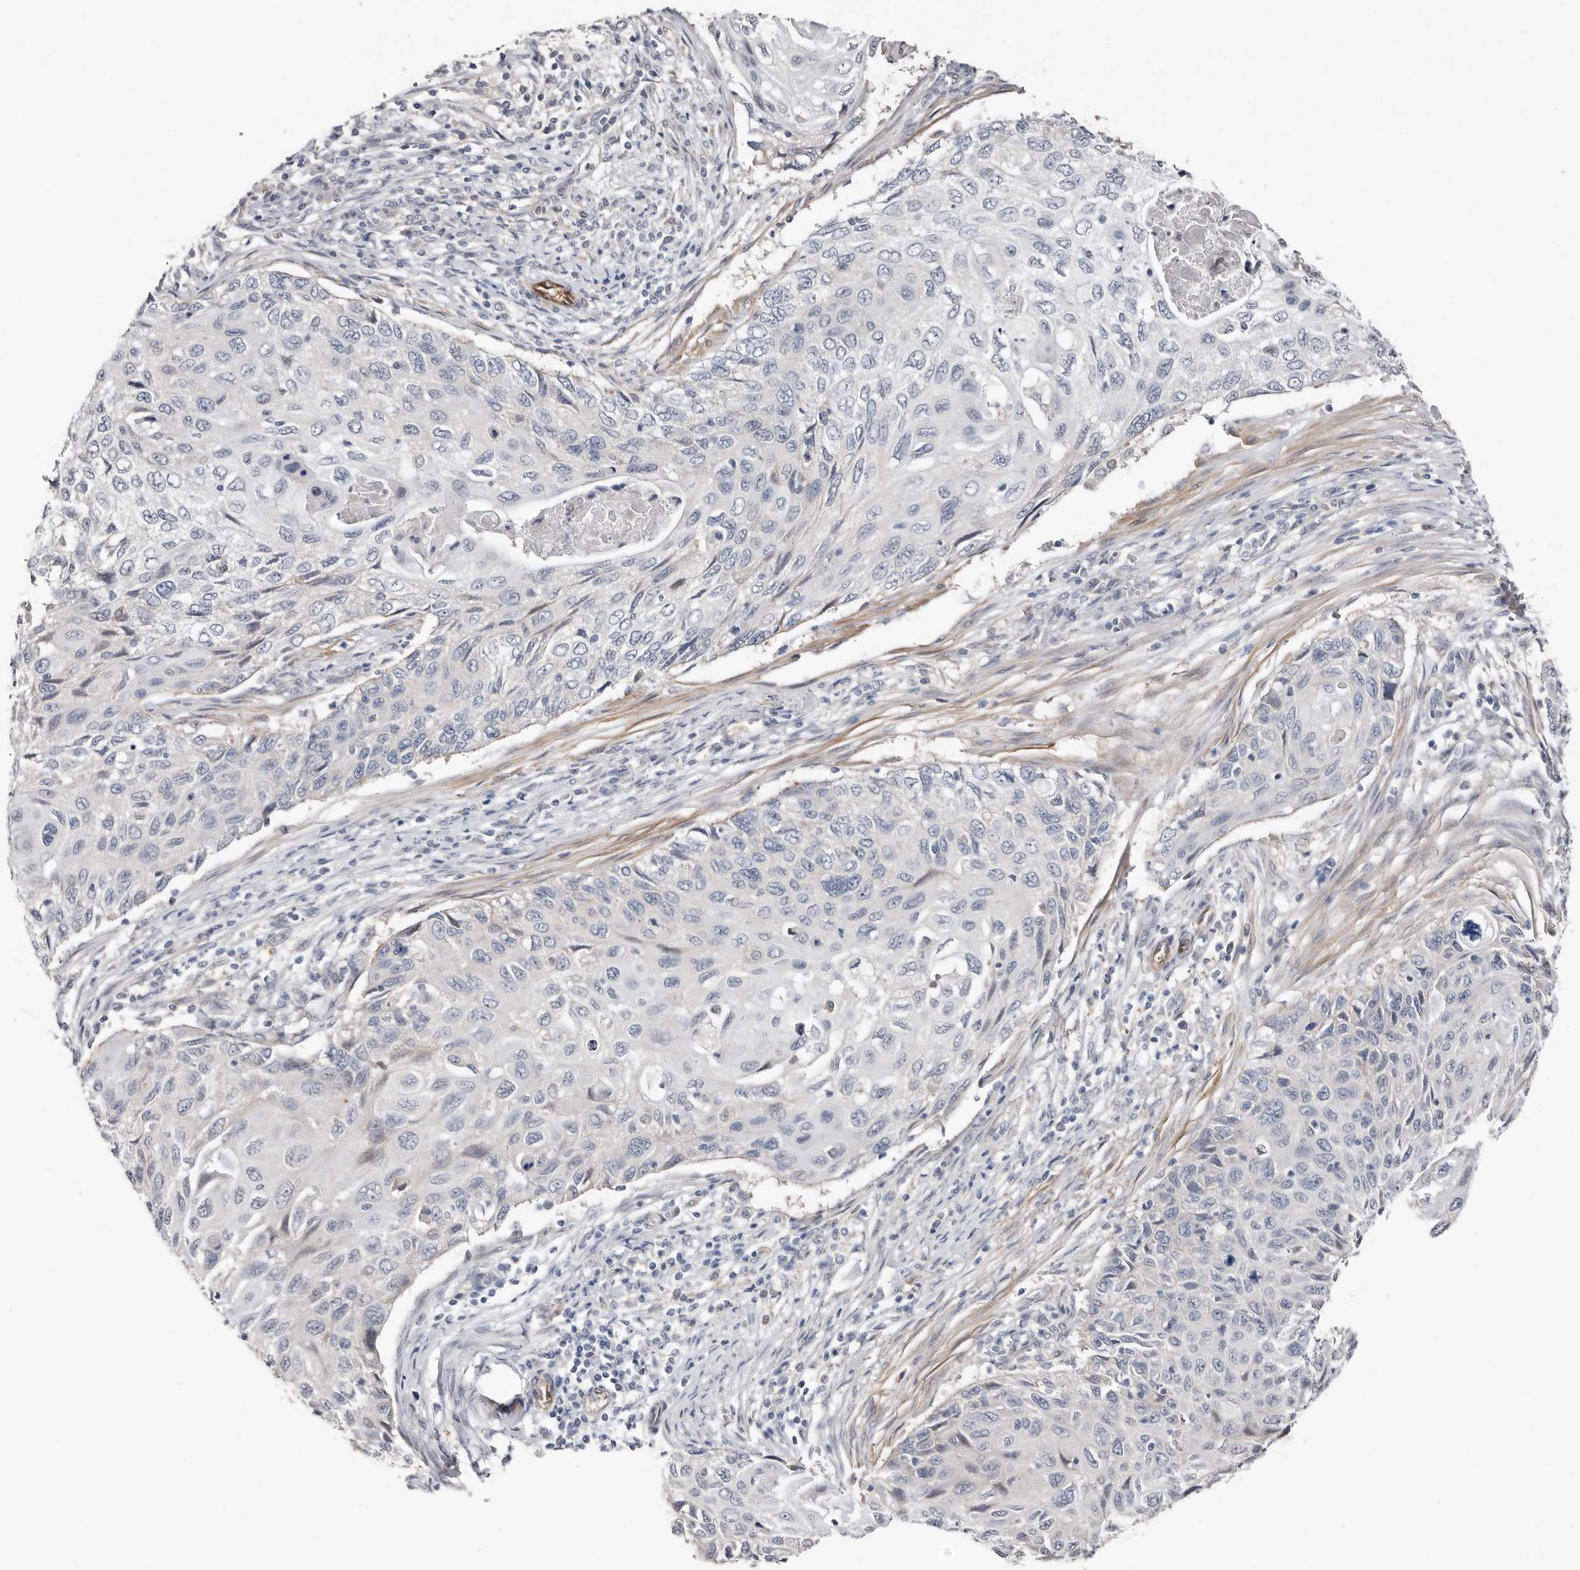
{"staining": {"intensity": "negative", "quantity": "none", "location": "none"}, "tissue": "cervical cancer", "cell_type": "Tumor cells", "image_type": "cancer", "snomed": [{"axis": "morphology", "description": "Squamous cell carcinoma, NOS"}, {"axis": "topography", "description": "Cervix"}], "caption": "Tumor cells are negative for brown protein staining in squamous cell carcinoma (cervical).", "gene": "ASRGL1", "patient": {"sex": "female", "age": 70}}